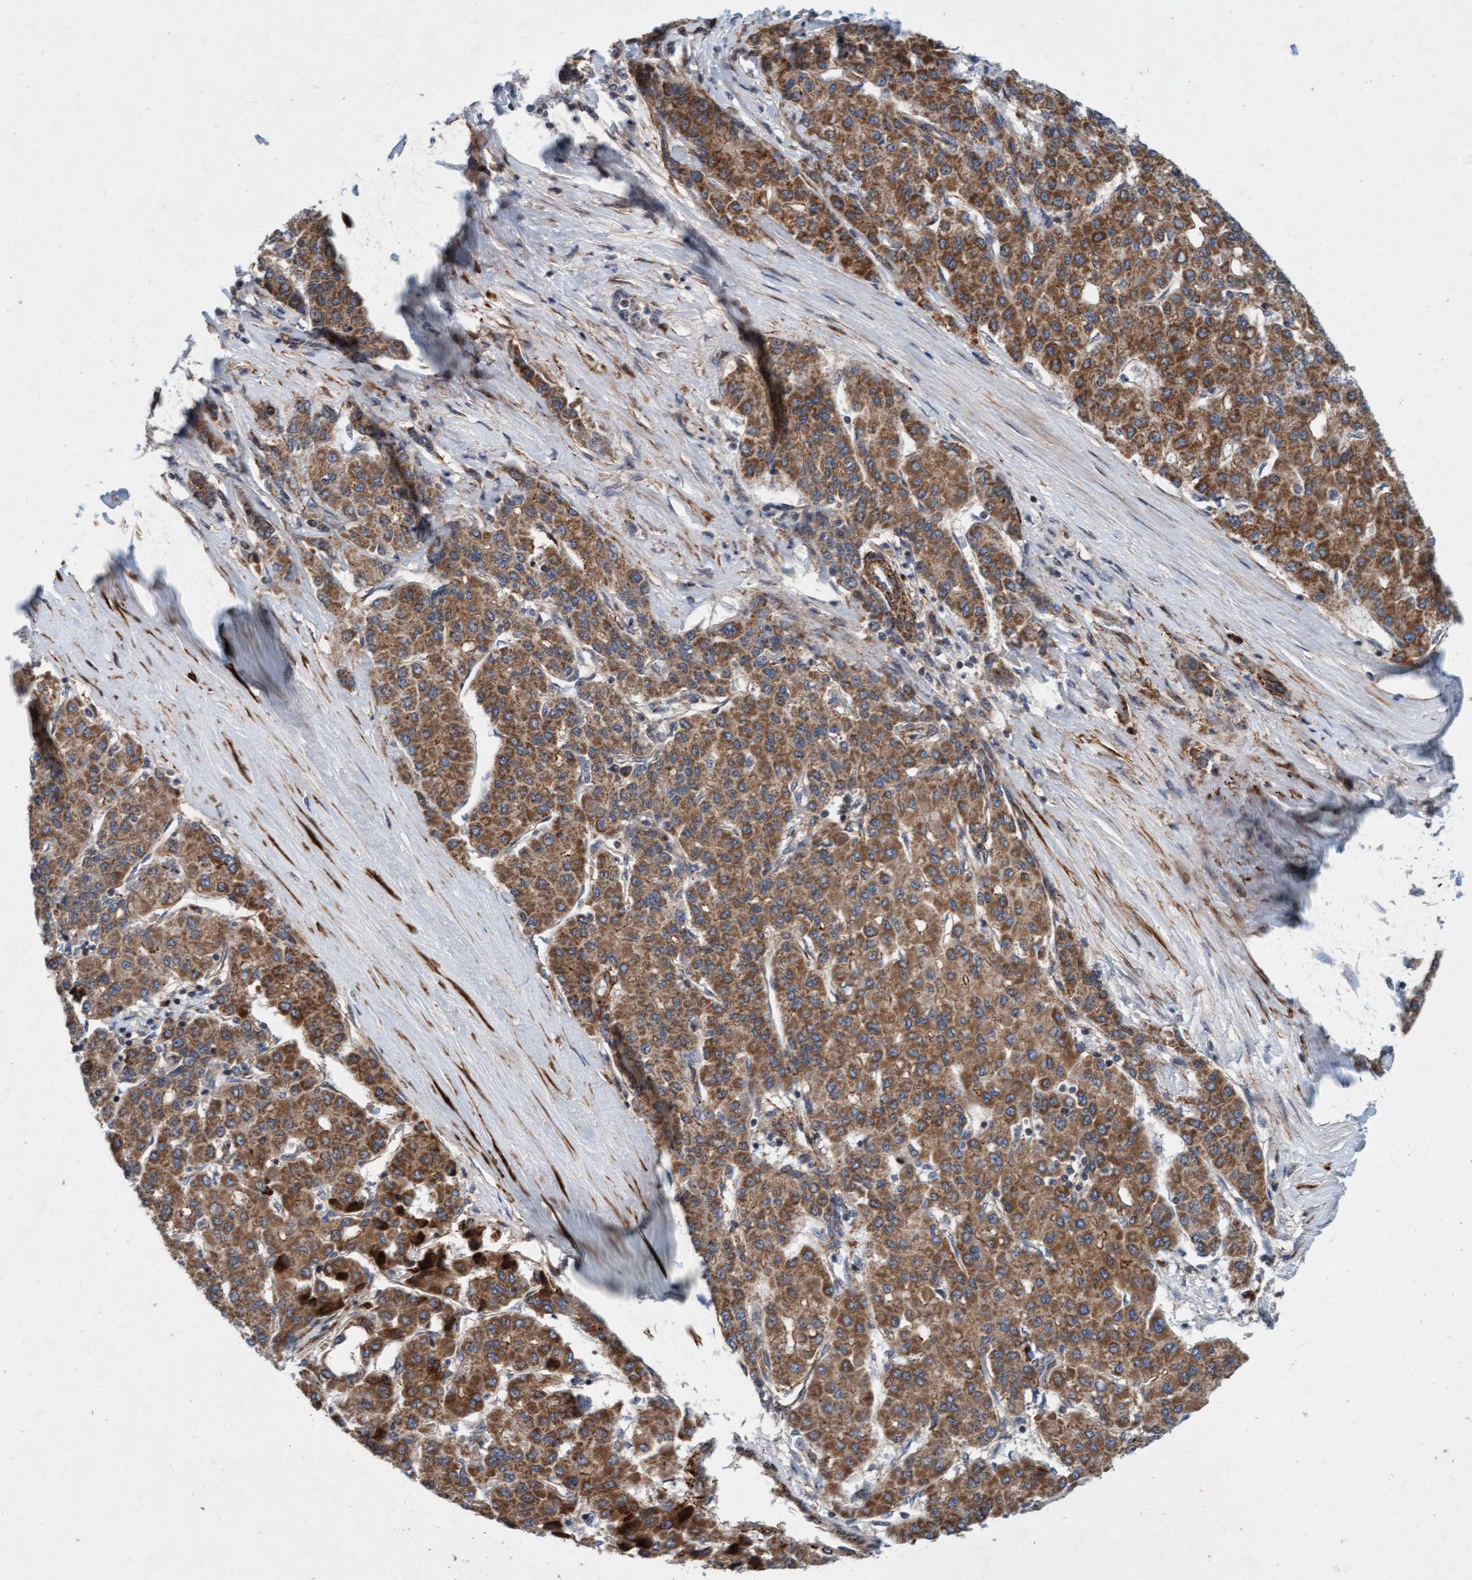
{"staining": {"intensity": "moderate", "quantity": ">75%", "location": "cytoplasmic/membranous"}, "tissue": "liver cancer", "cell_type": "Tumor cells", "image_type": "cancer", "snomed": [{"axis": "morphology", "description": "Carcinoma, Hepatocellular, NOS"}, {"axis": "topography", "description": "Liver"}], "caption": "An immunohistochemistry micrograph of neoplastic tissue is shown. Protein staining in brown highlights moderate cytoplasmic/membranous positivity in hepatocellular carcinoma (liver) within tumor cells.", "gene": "TMEM70", "patient": {"sex": "male", "age": 65}}